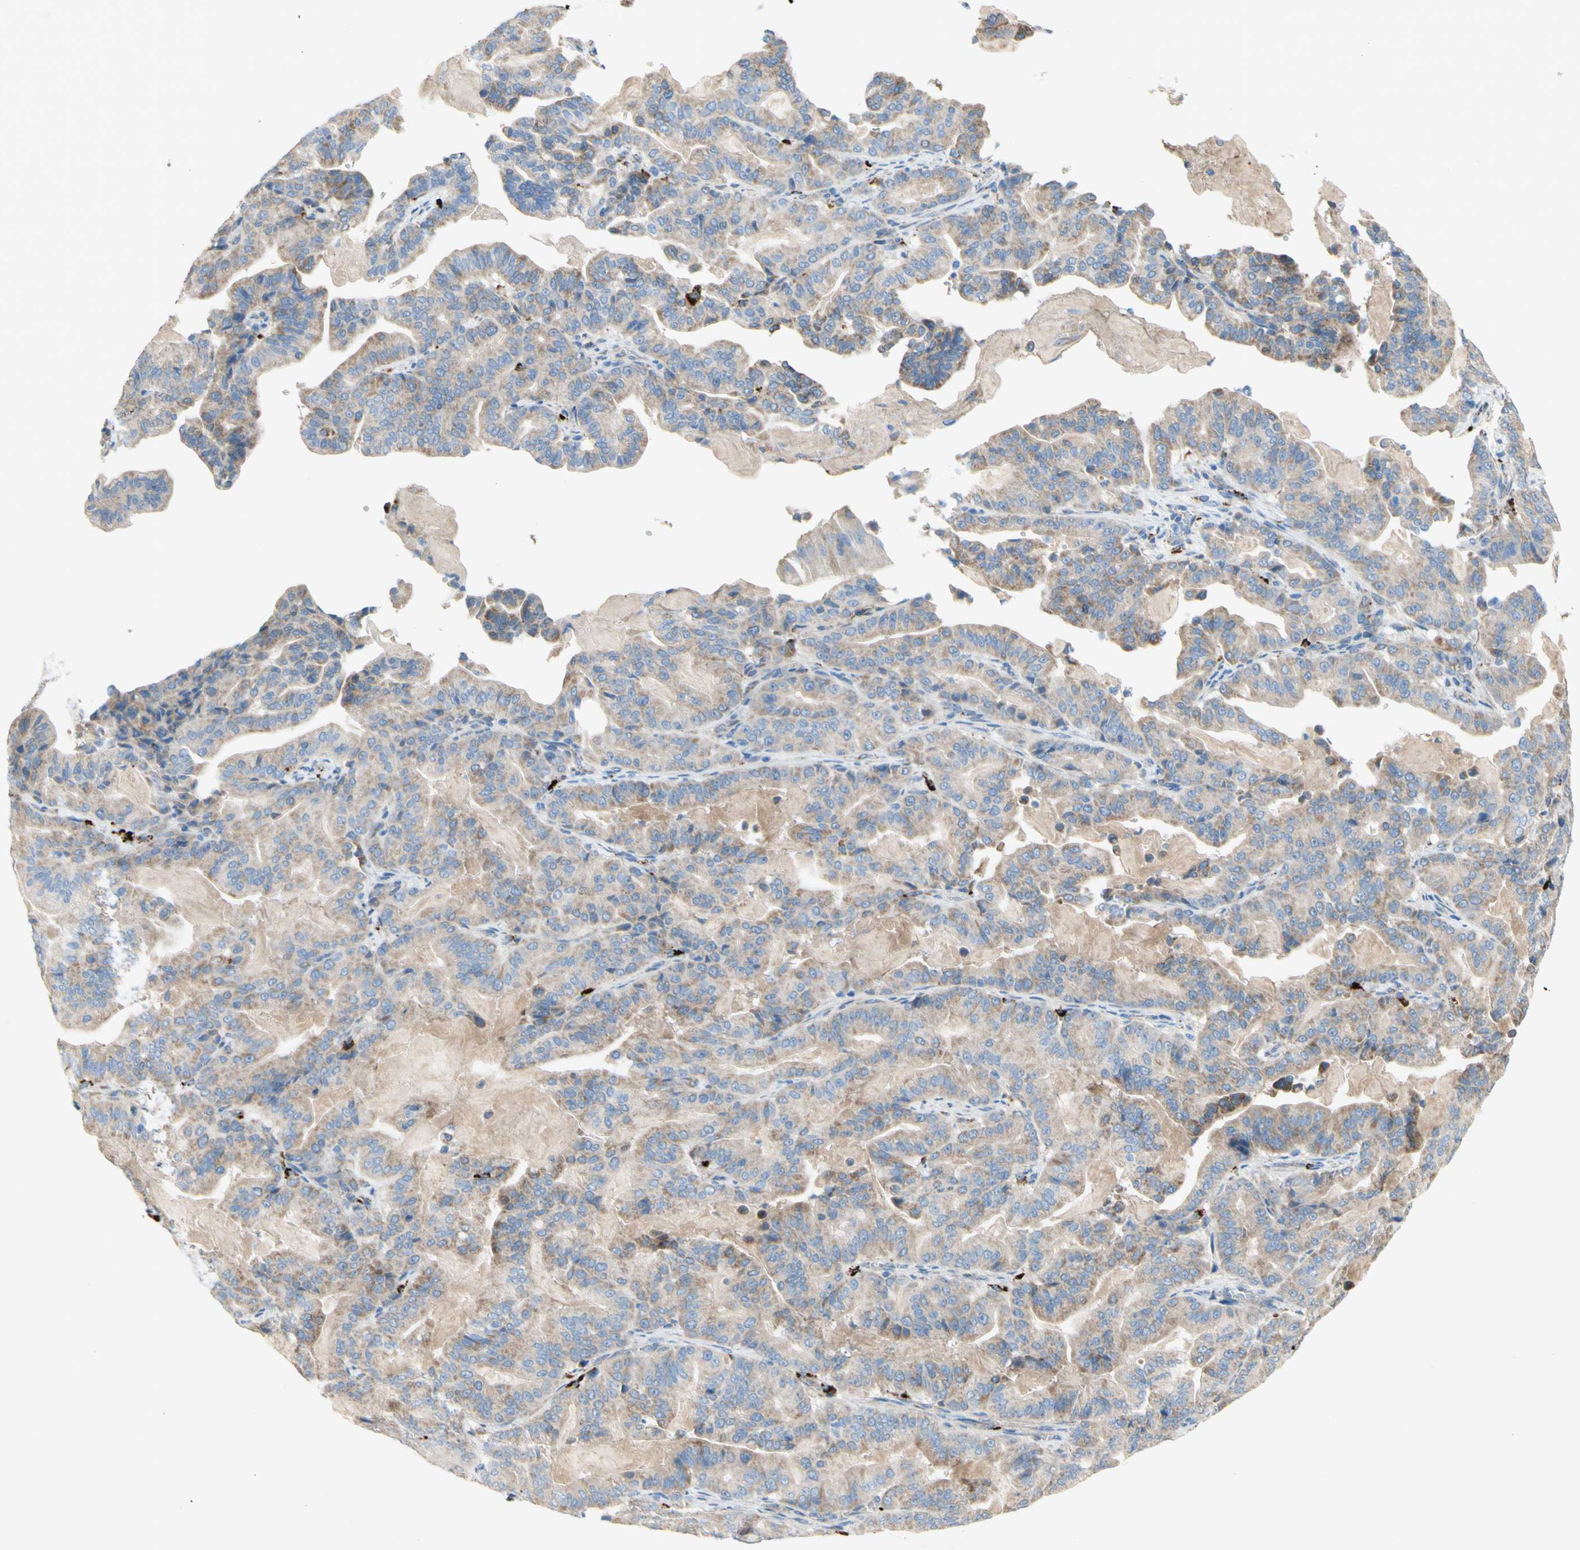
{"staining": {"intensity": "moderate", "quantity": ">75%", "location": "cytoplasmic/membranous"}, "tissue": "pancreatic cancer", "cell_type": "Tumor cells", "image_type": "cancer", "snomed": [{"axis": "morphology", "description": "Adenocarcinoma, NOS"}, {"axis": "topography", "description": "Pancreas"}], "caption": "High-magnification brightfield microscopy of pancreatic cancer stained with DAB (brown) and counterstained with hematoxylin (blue). tumor cells exhibit moderate cytoplasmic/membranous staining is appreciated in approximately>75% of cells.", "gene": "URB2", "patient": {"sex": "male", "age": 63}}